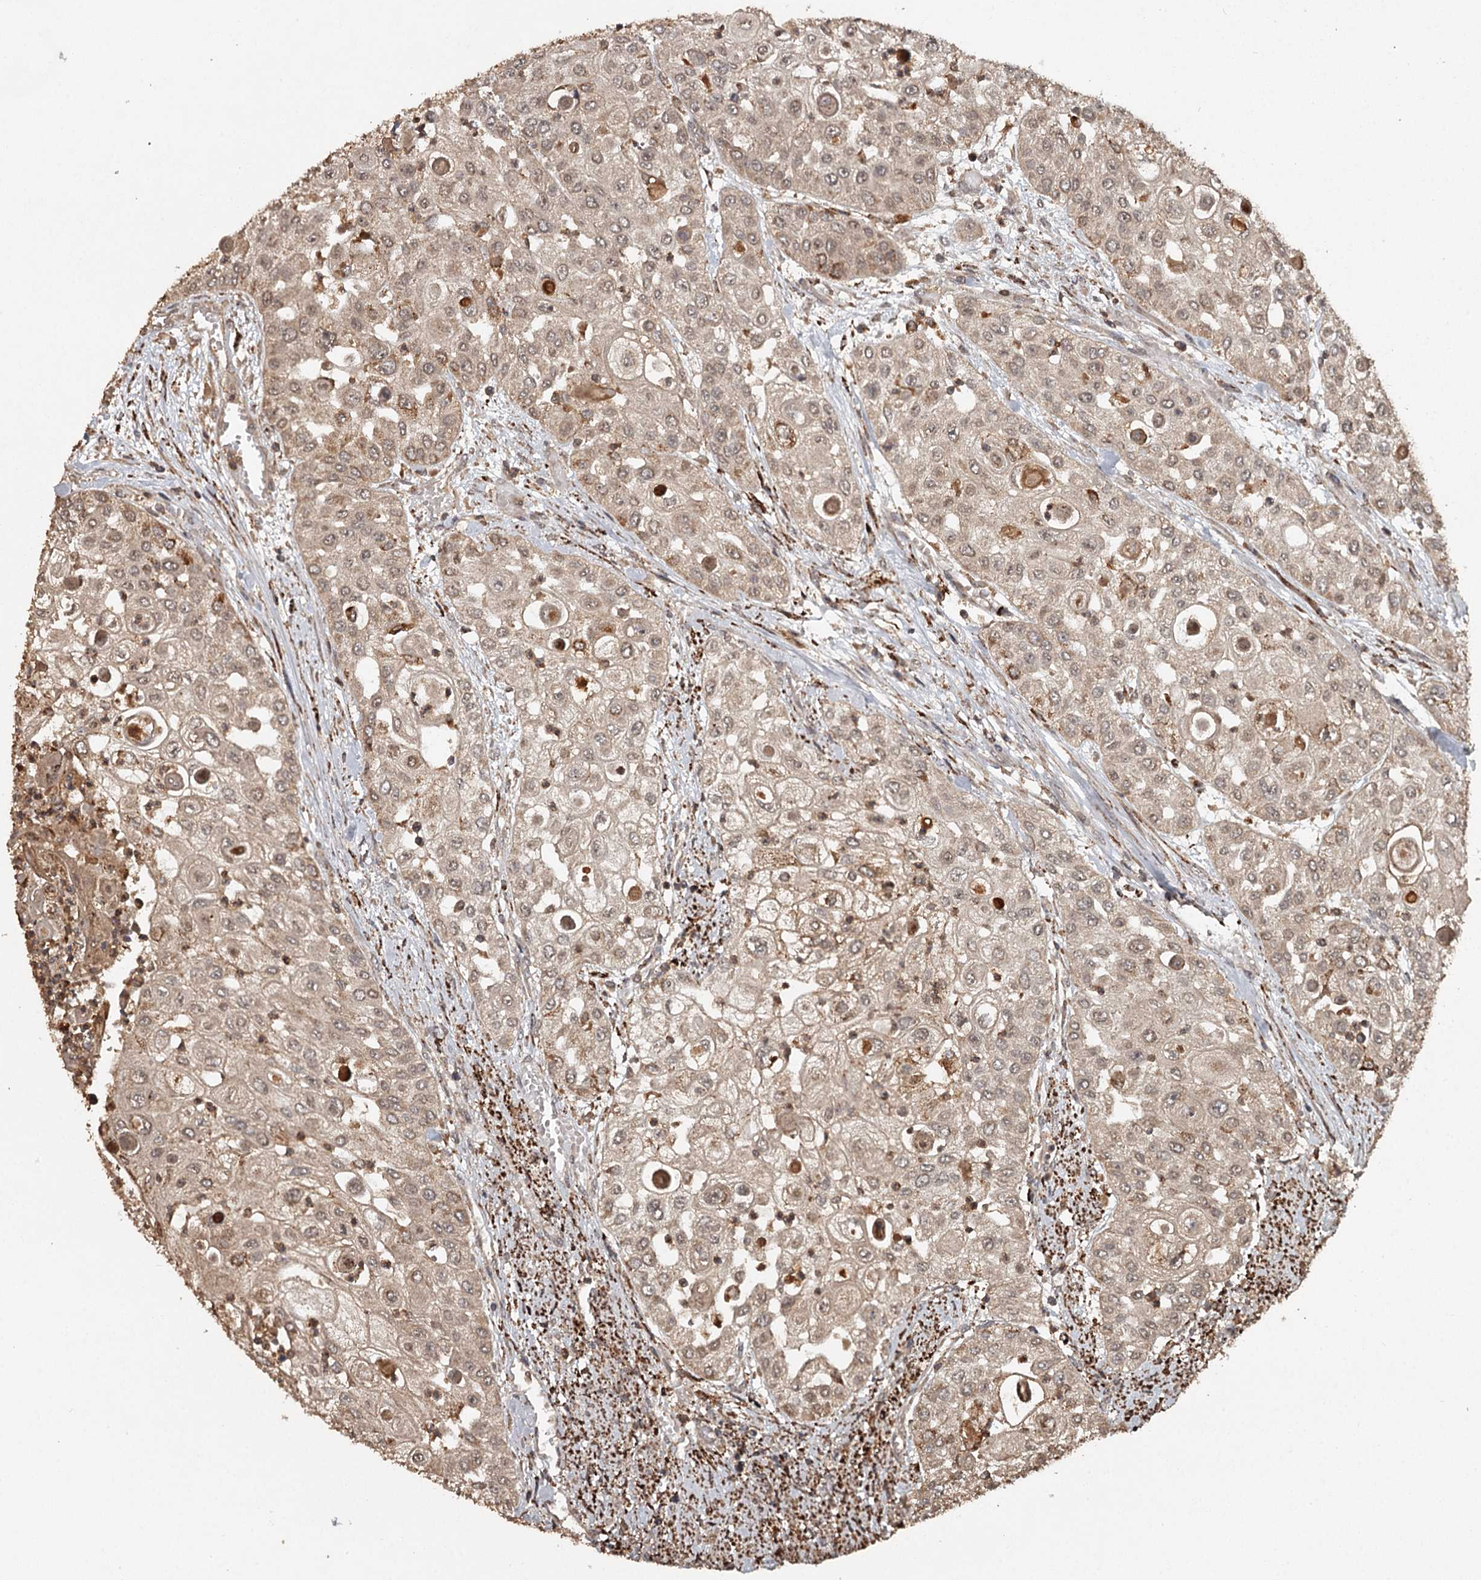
{"staining": {"intensity": "moderate", "quantity": ">75%", "location": "cytoplasmic/membranous"}, "tissue": "urothelial cancer", "cell_type": "Tumor cells", "image_type": "cancer", "snomed": [{"axis": "morphology", "description": "Urothelial carcinoma, High grade"}, {"axis": "topography", "description": "Urinary bladder"}], "caption": "Moderate cytoplasmic/membranous protein staining is seen in approximately >75% of tumor cells in urothelial cancer.", "gene": "FAXC", "patient": {"sex": "female", "age": 79}}